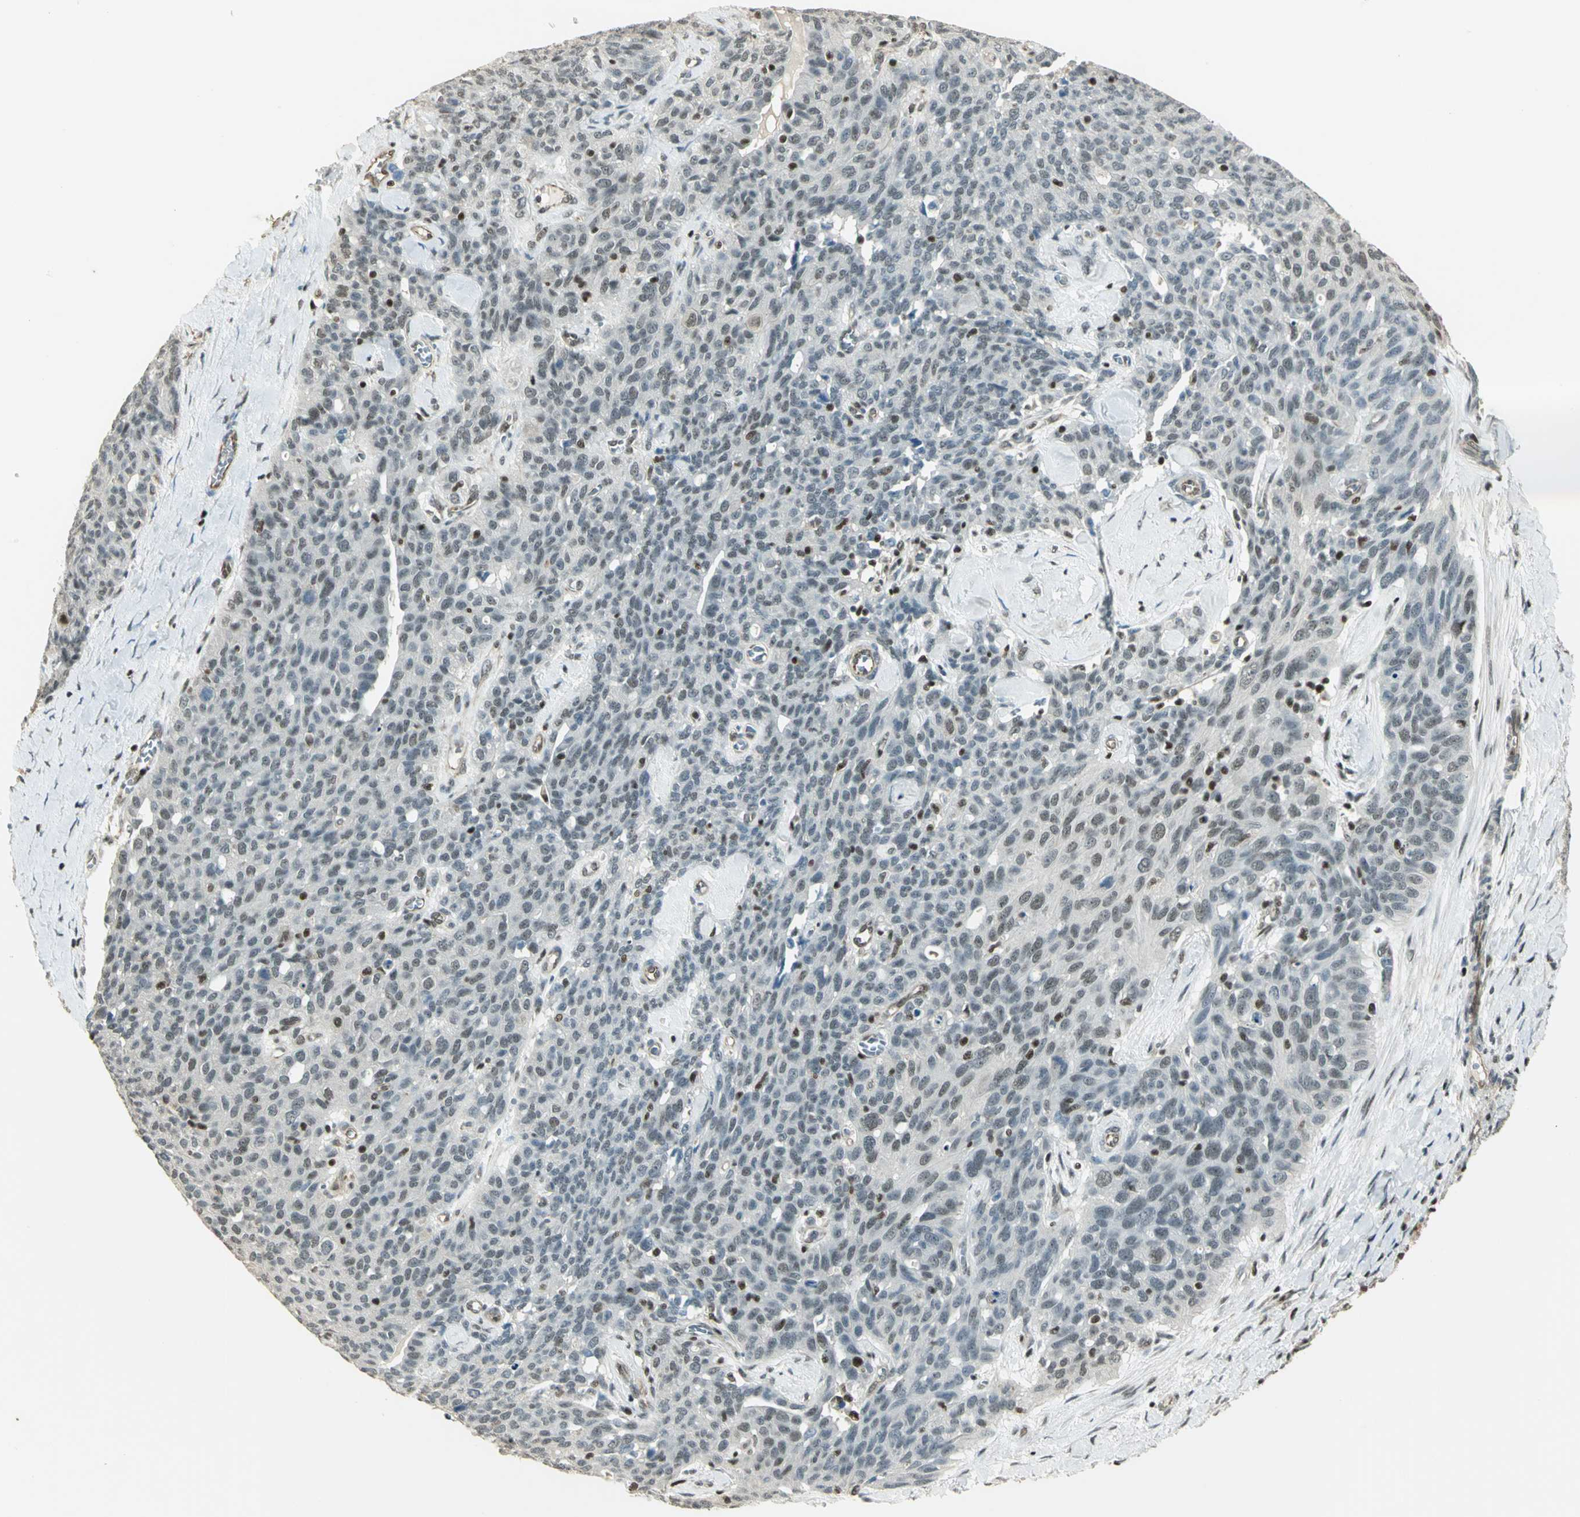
{"staining": {"intensity": "negative", "quantity": "none", "location": "none"}, "tissue": "ovarian cancer", "cell_type": "Tumor cells", "image_type": "cancer", "snomed": [{"axis": "morphology", "description": "Carcinoma, endometroid"}, {"axis": "topography", "description": "Ovary"}], "caption": "Human ovarian cancer stained for a protein using immunohistochemistry exhibits no staining in tumor cells.", "gene": "ELF1", "patient": {"sex": "female", "age": 60}}